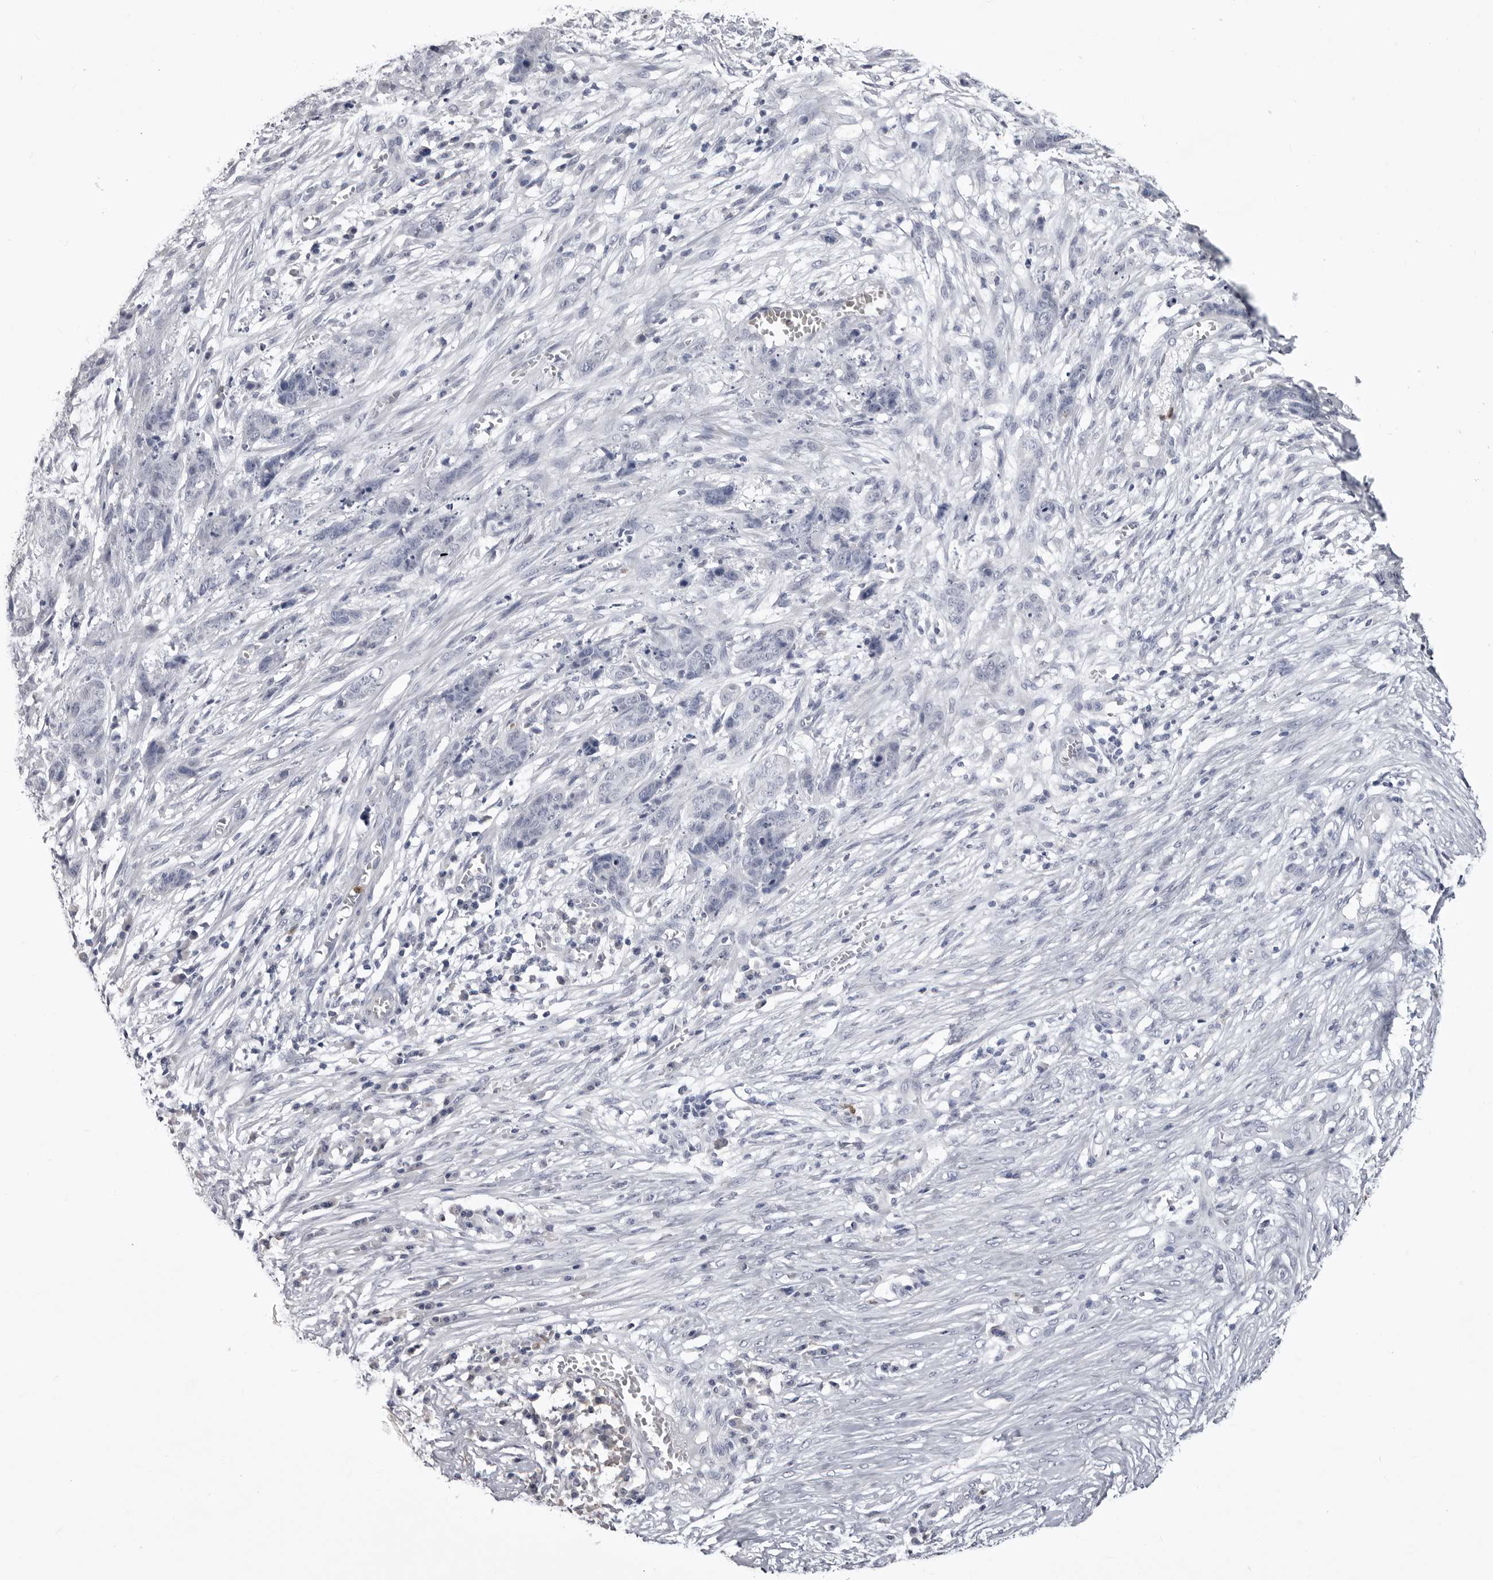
{"staining": {"intensity": "negative", "quantity": "none", "location": "none"}, "tissue": "skin cancer", "cell_type": "Tumor cells", "image_type": "cancer", "snomed": [{"axis": "morphology", "description": "Basal cell carcinoma"}, {"axis": "topography", "description": "Skin"}], "caption": "Protein analysis of basal cell carcinoma (skin) displays no significant expression in tumor cells. The staining was performed using DAB (3,3'-diaminobenzidine) to visualize the protein expression in brown, while the nuclei were stained in blue with hematoxylin (Magnification: 20x).", "gene": "STAP2", "patient": {"sex": "female", "age": 64}}